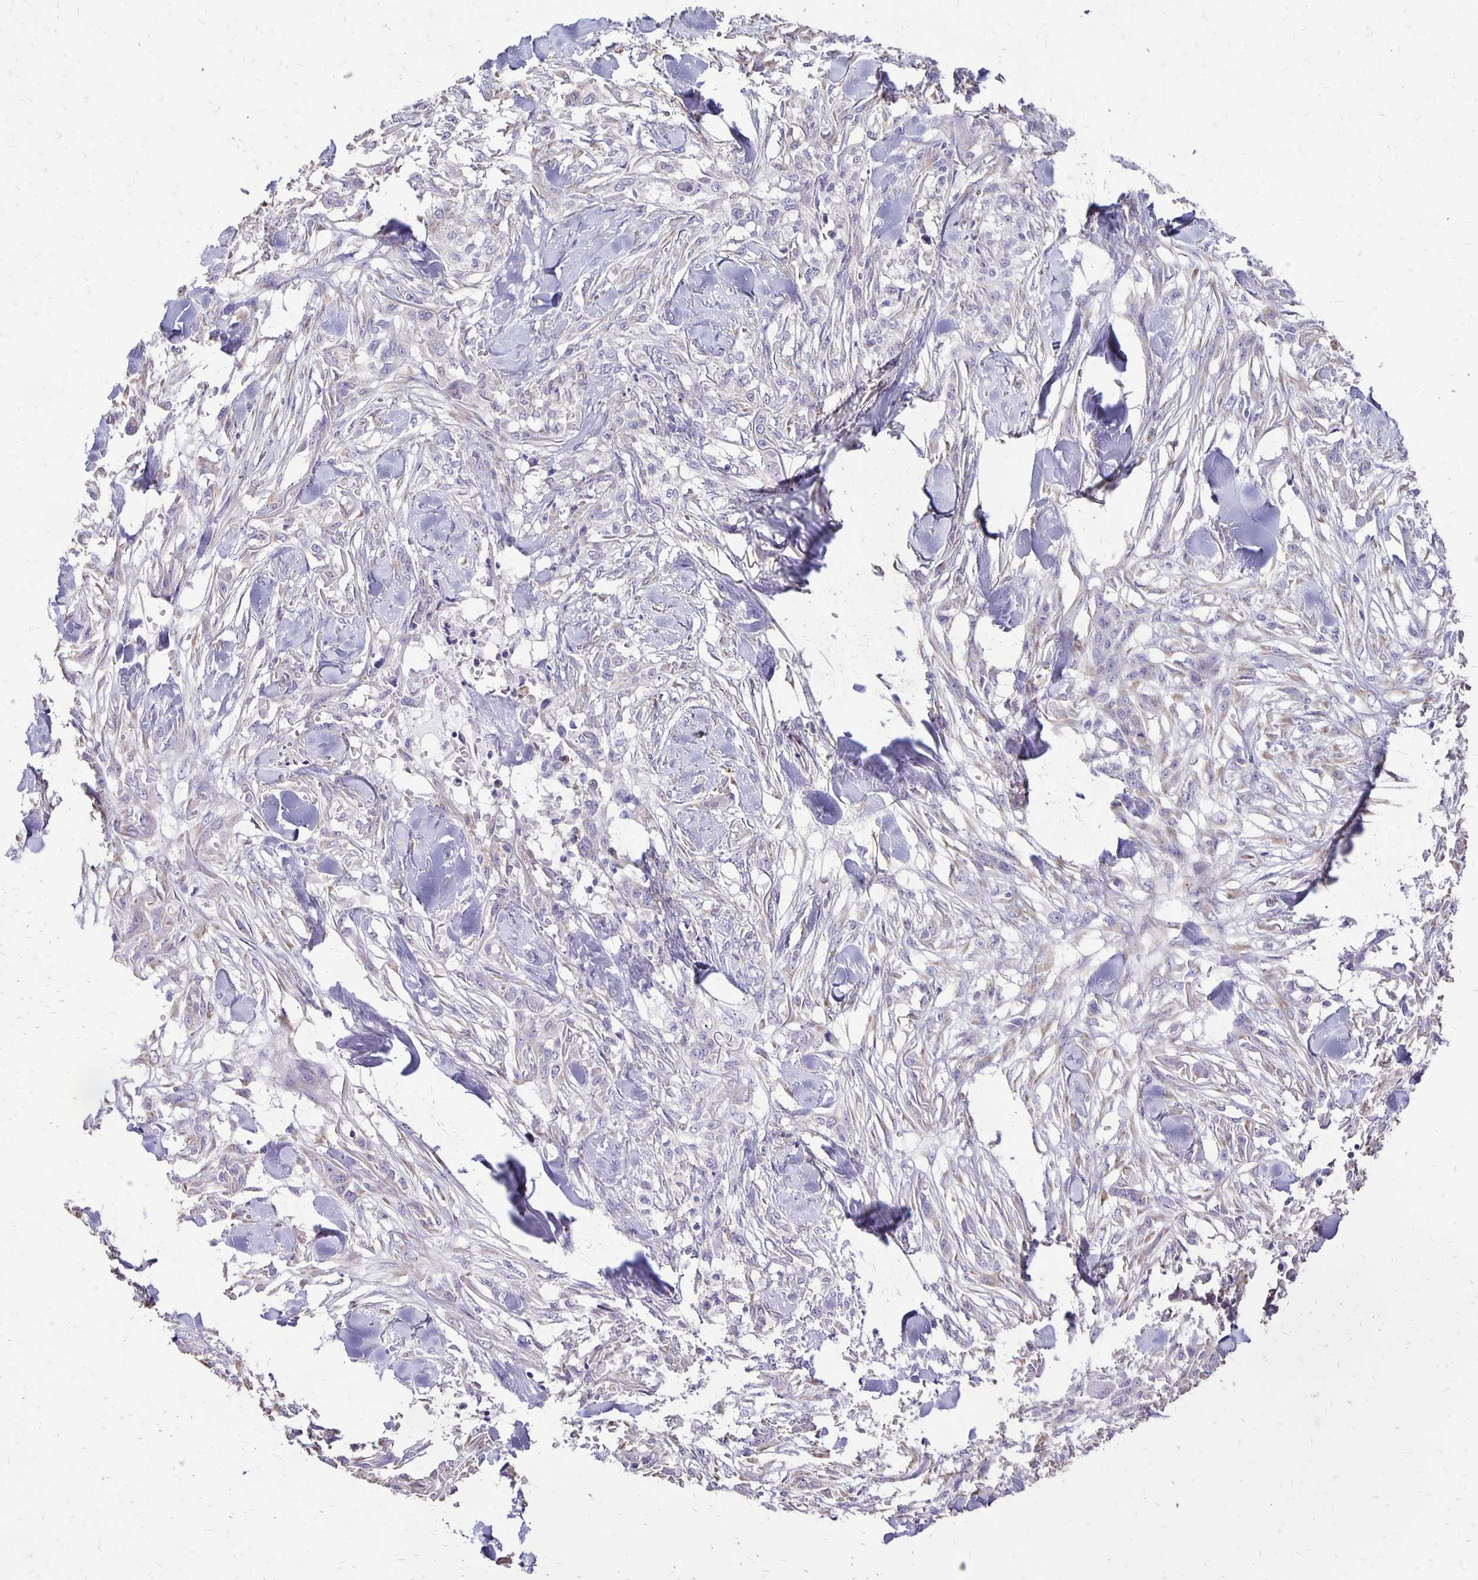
{"staining": {"intensity": "negative", "quantity": "none", "location": "none"}, "tissue": "skin cancer", "cell_type": "Tumor cells", "image_type": "cancer", "snomed": [{"axis": "morphology", "description": "Squamous cell carcinoma, NOS"}, {"axis": "topography", "description": "Skin"}], "caption": "Image shows no significant protein staining in tumor cells of skin squamous cell carcinoma.", "gene": "ANKRD45", "patient": {"sex": "female", "age": 59}}